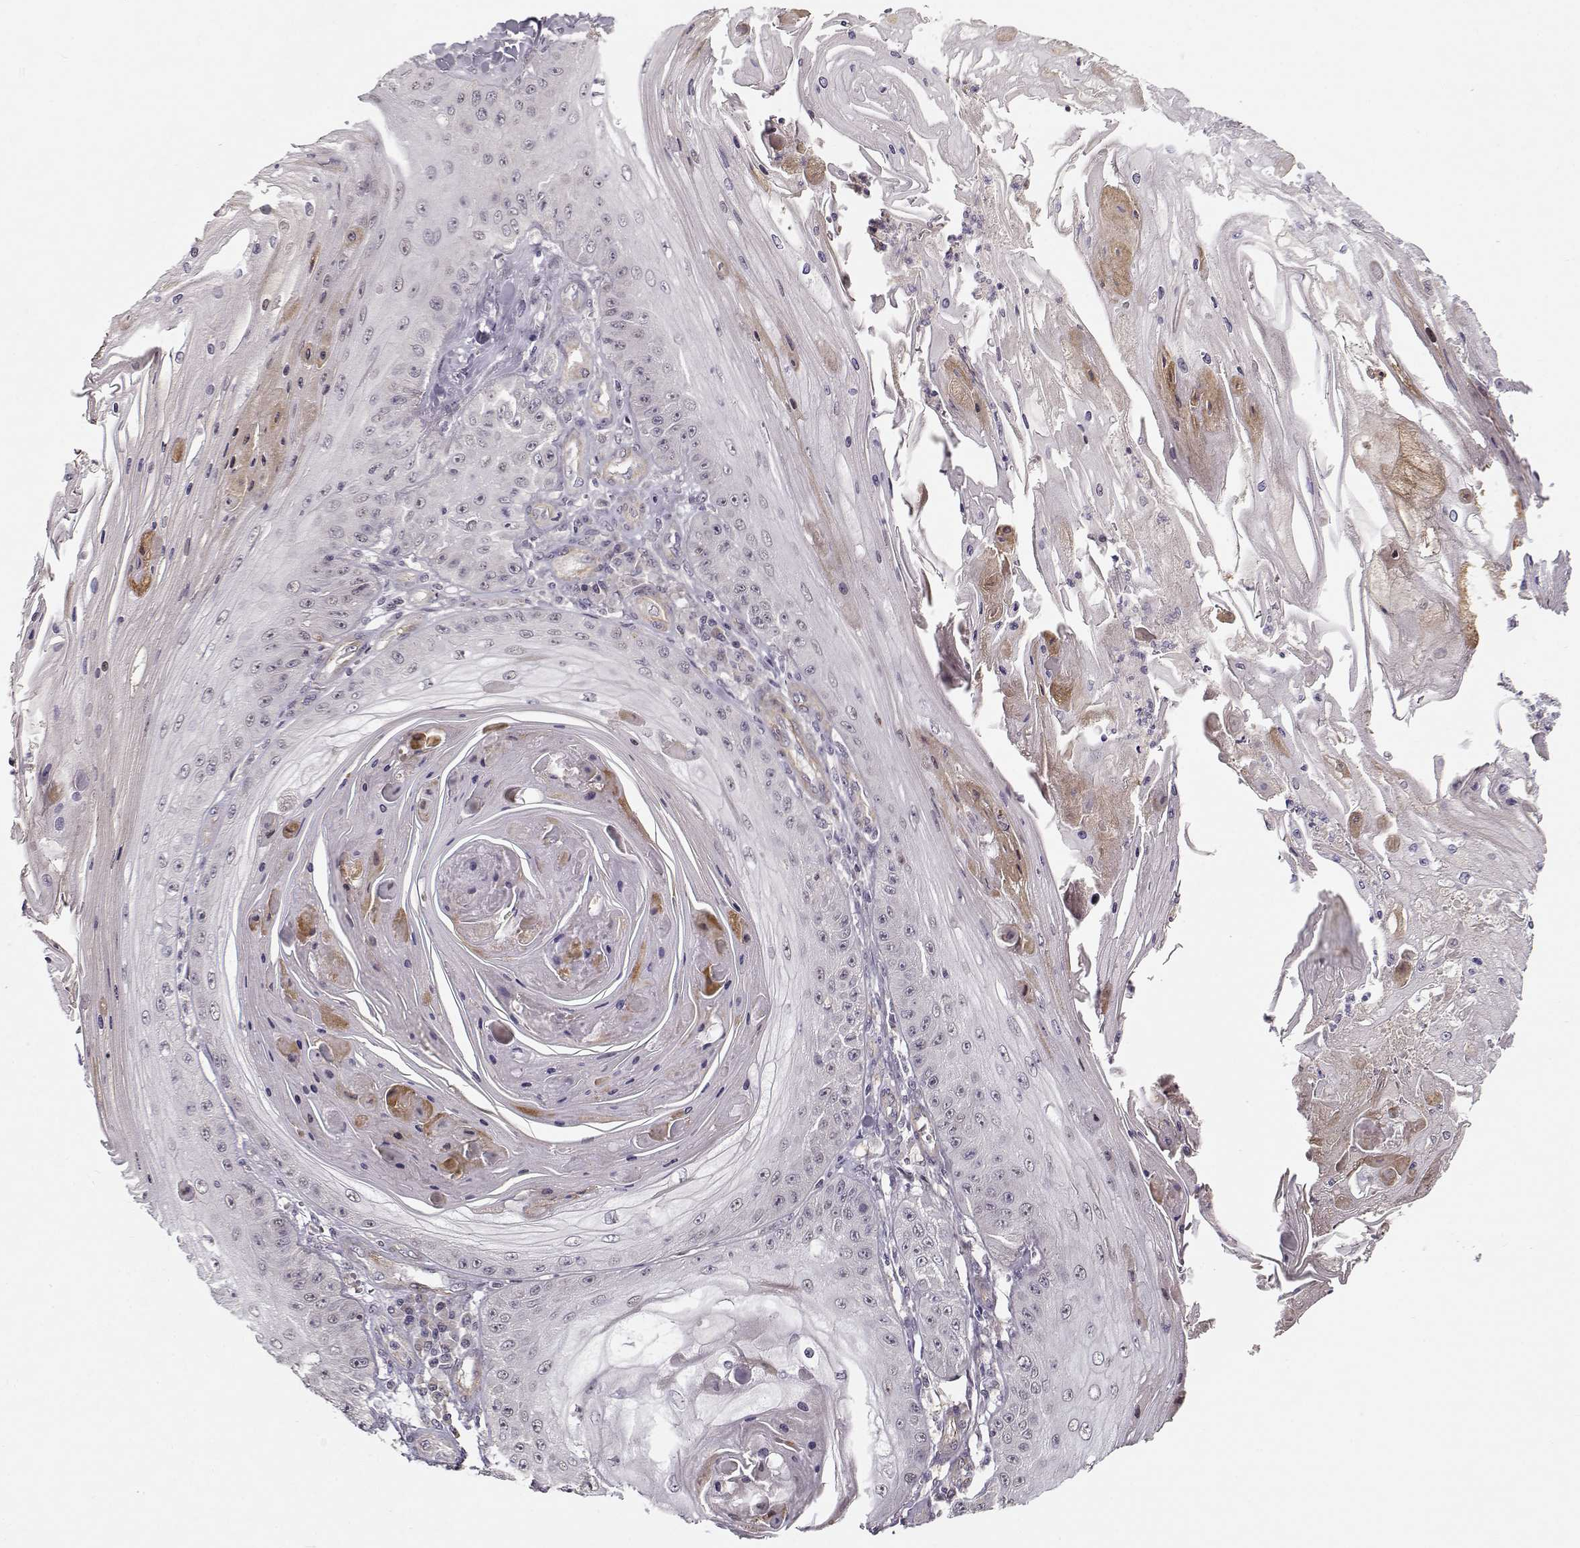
{"staining": {"intensity": "negative", "quantity": "none", "location": "none"}, "tissue": "skin cancer", "cell_type": "Tumor cells", "image_type": "cancer", "snomed": [{"axis": "morphology", "description": "Squamous cell carcinoma, NOS"}, {"axis": "topography", "description": "Skin"}], "caption": "Squamous cell carcinoma (skin) was stained to show a protein in brown. There is no significant expression in tumor cells. (DAB (3,3'-diaminobenzidine) immunohistochemistry, high magnification).", "gene": "RGS9BP", "patient": {"sex": "male", "age": 70}}